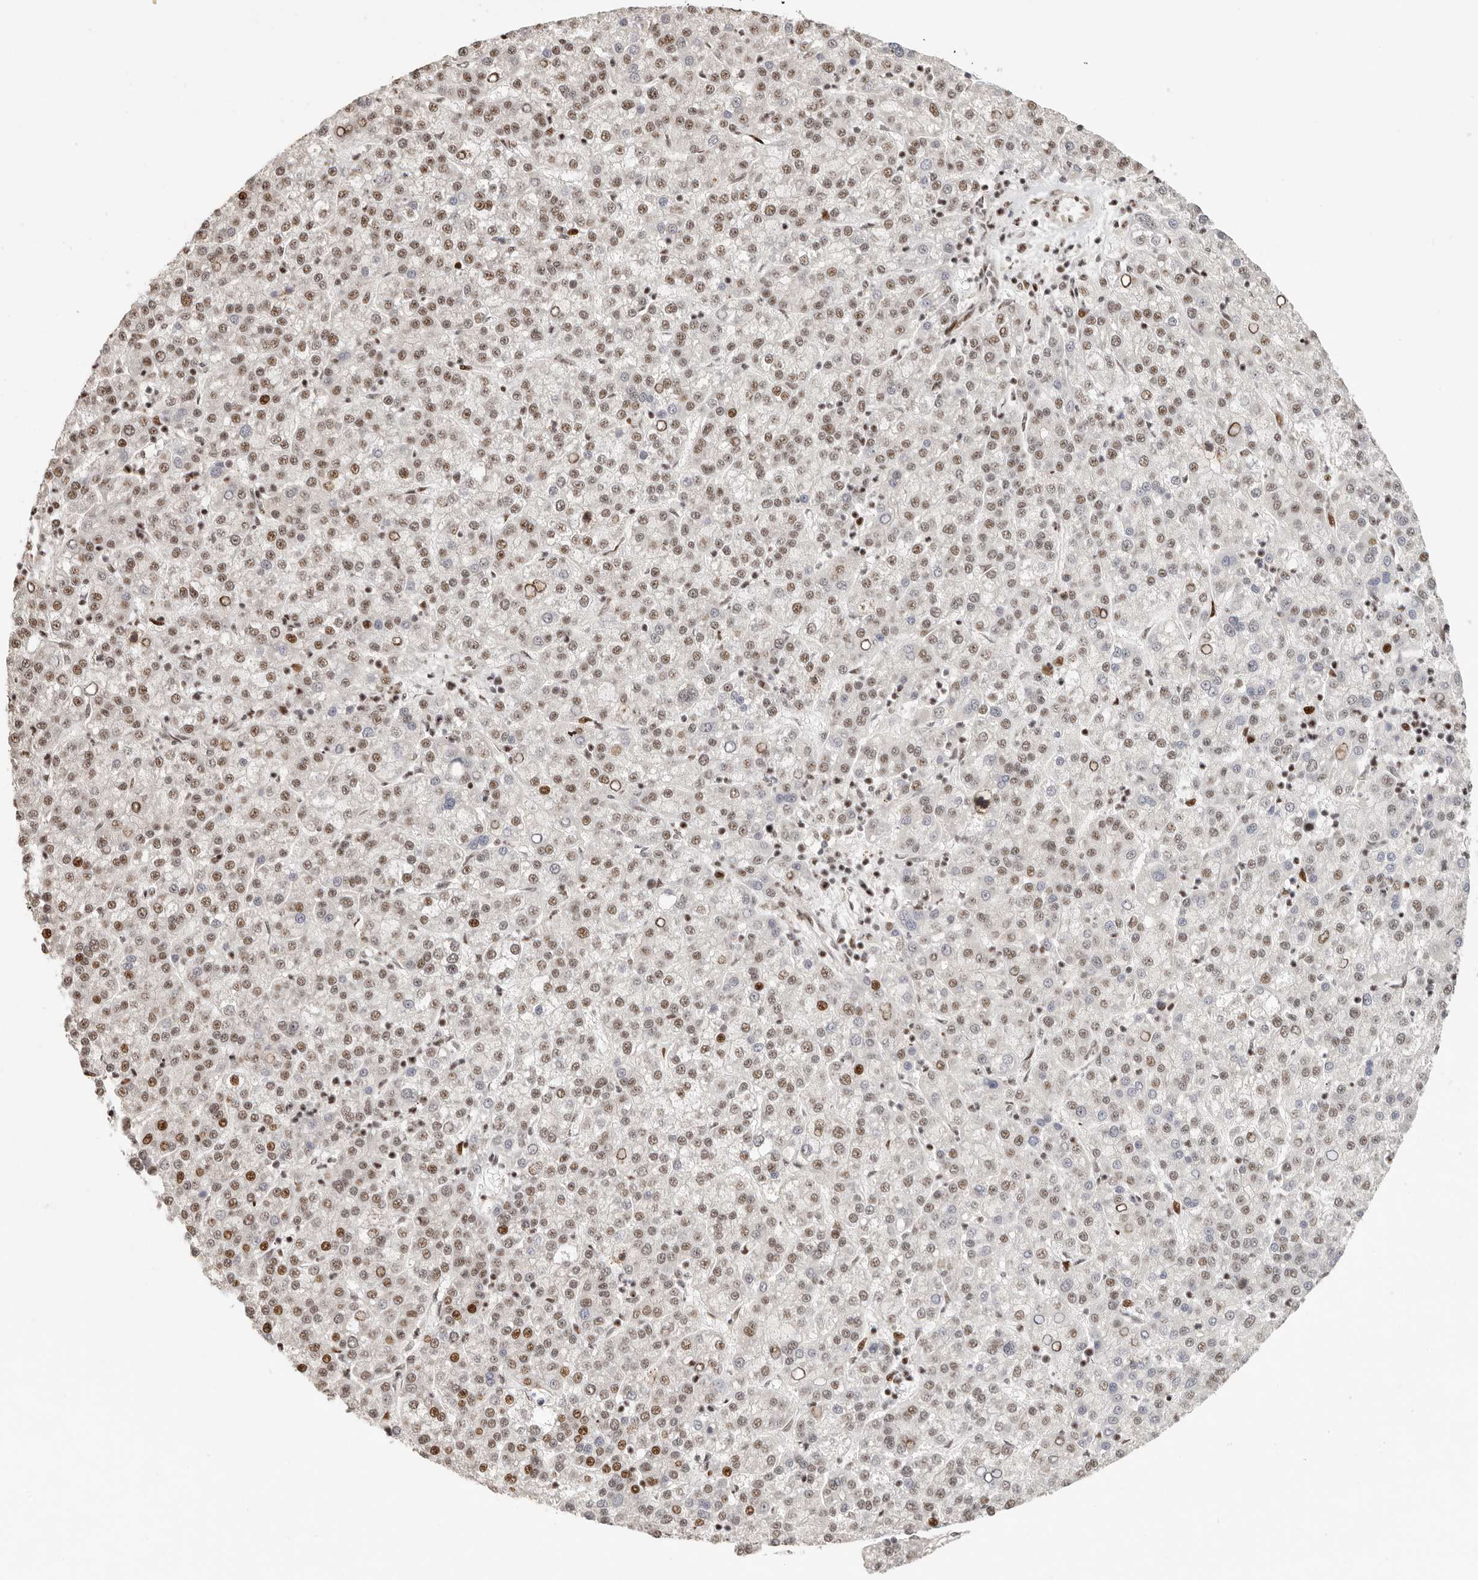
{"staining": {"intensity": "moderate", "quantity": ">75%", "location": "nuclear"}, "tissue": "liver cancer", "cell_type": "Tumor cells", "image_type": "cancer", "snomed": [{"axis": "morphology", "description": "Carcinoma, Hepatocellular, NOS"}, {"axis": "topography", "description": "Liver"}], "caption": "This is a photomicrograph of IHC staining of hepatocellular carcinoma (liver), which shows moderate staining in the nuclear of tumor cells.", "gene": "GPBP1L1", "patient": {"sex": "female", "age": 58}}